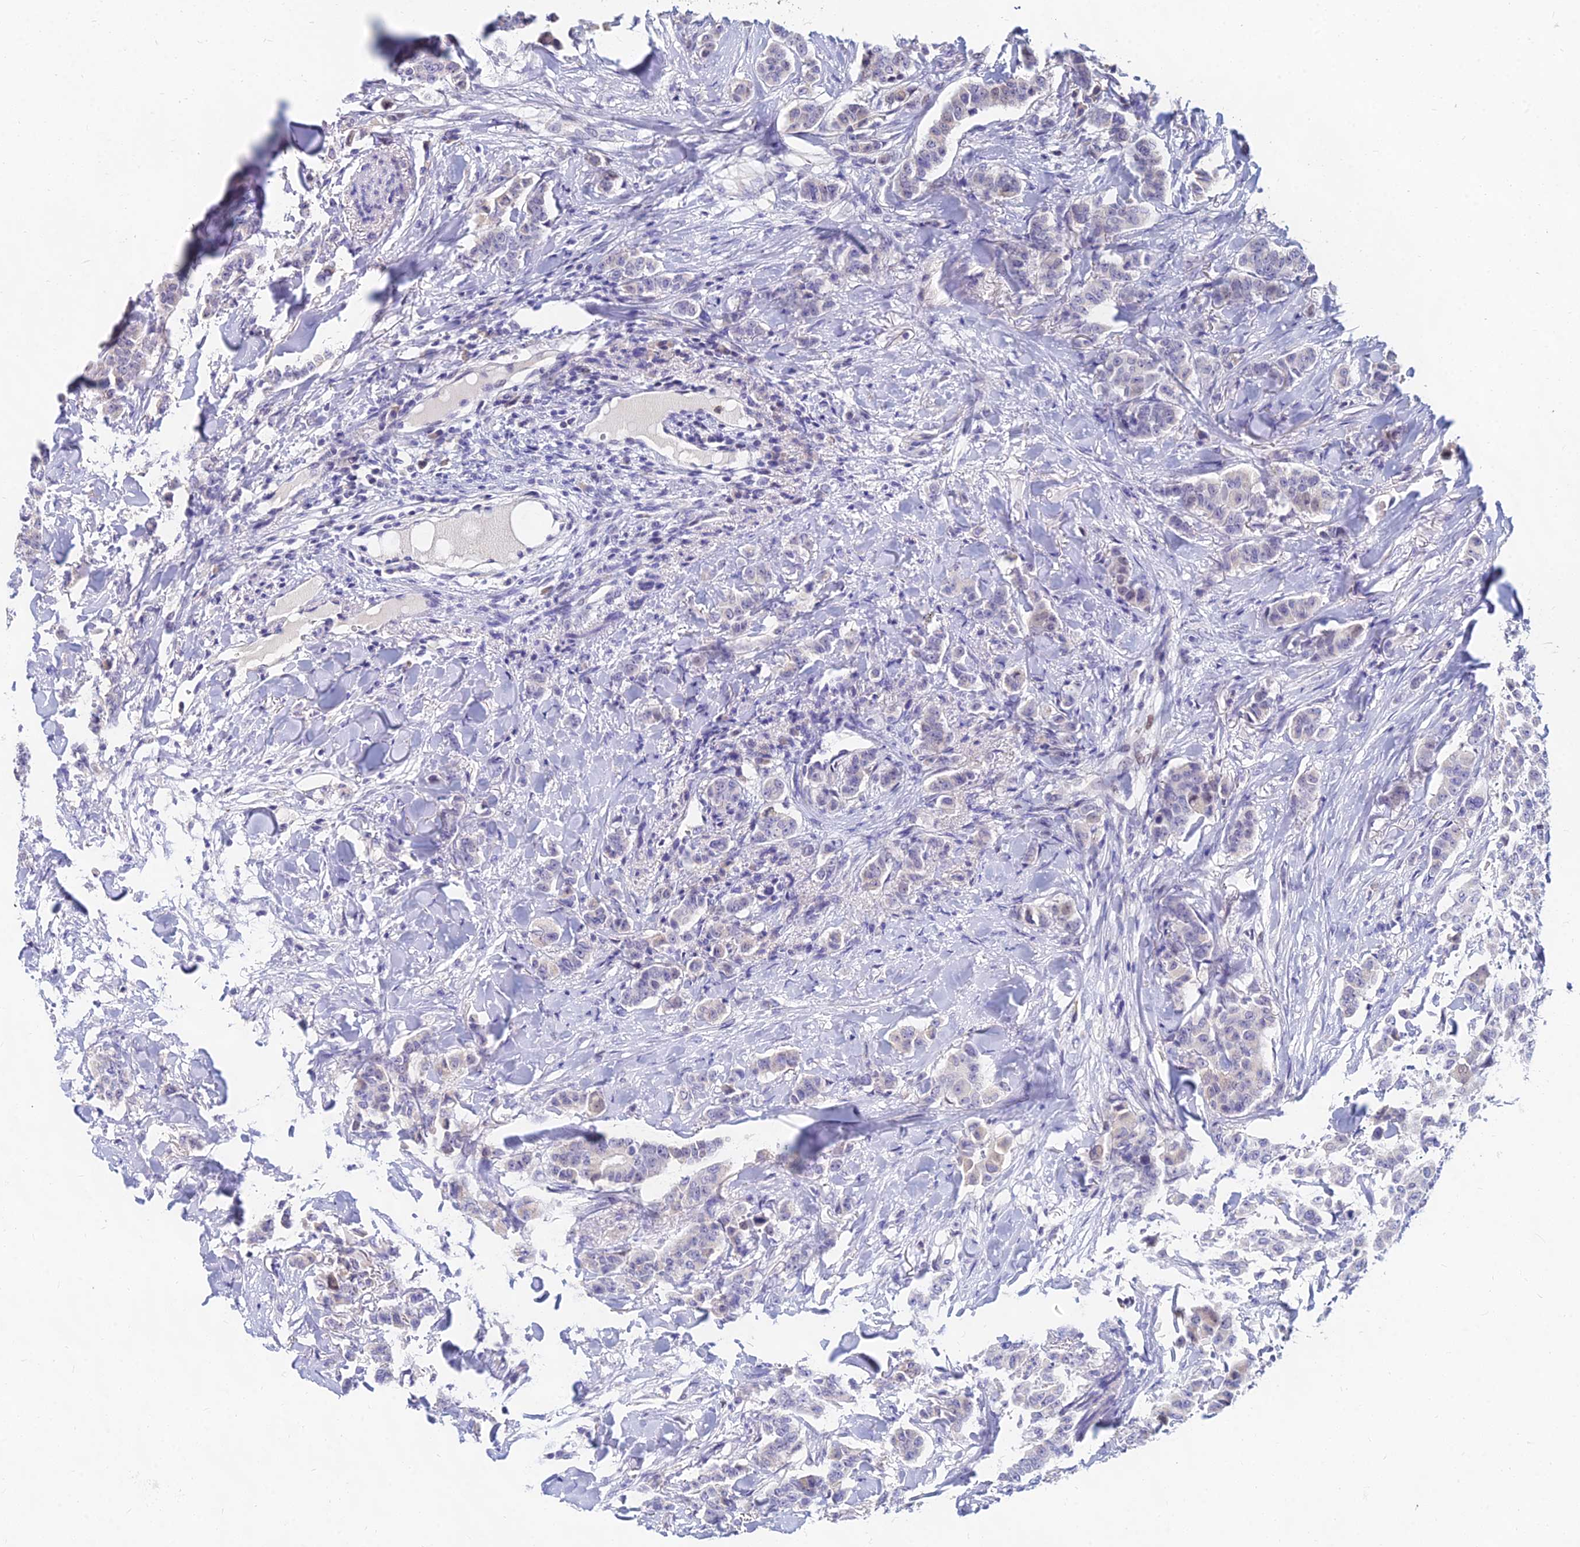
{"staining": {"intensity": "negative", "quantity": "none", "location": "none"}, "tissue": "breast cancer", "cell_type": "Tumor cells", "image_type": "cancer", "snomed": [{"axis": "morphology", "description": "Duct carcinoma"}, {"axis": "topography", "description": "Breast"}], "caption": "This is a histopathology image of IHC staining of breast cancer (infiltrating ductal carcinoma), which shows no expression in tumor cells. Brightfield microscopy of immunohistochemistry stained with DAB (brown) and hematoxylin (blue), captured at high magnification.", "gene": "GOLGA6D", "patient": {"sex": "female", "age": 40}}